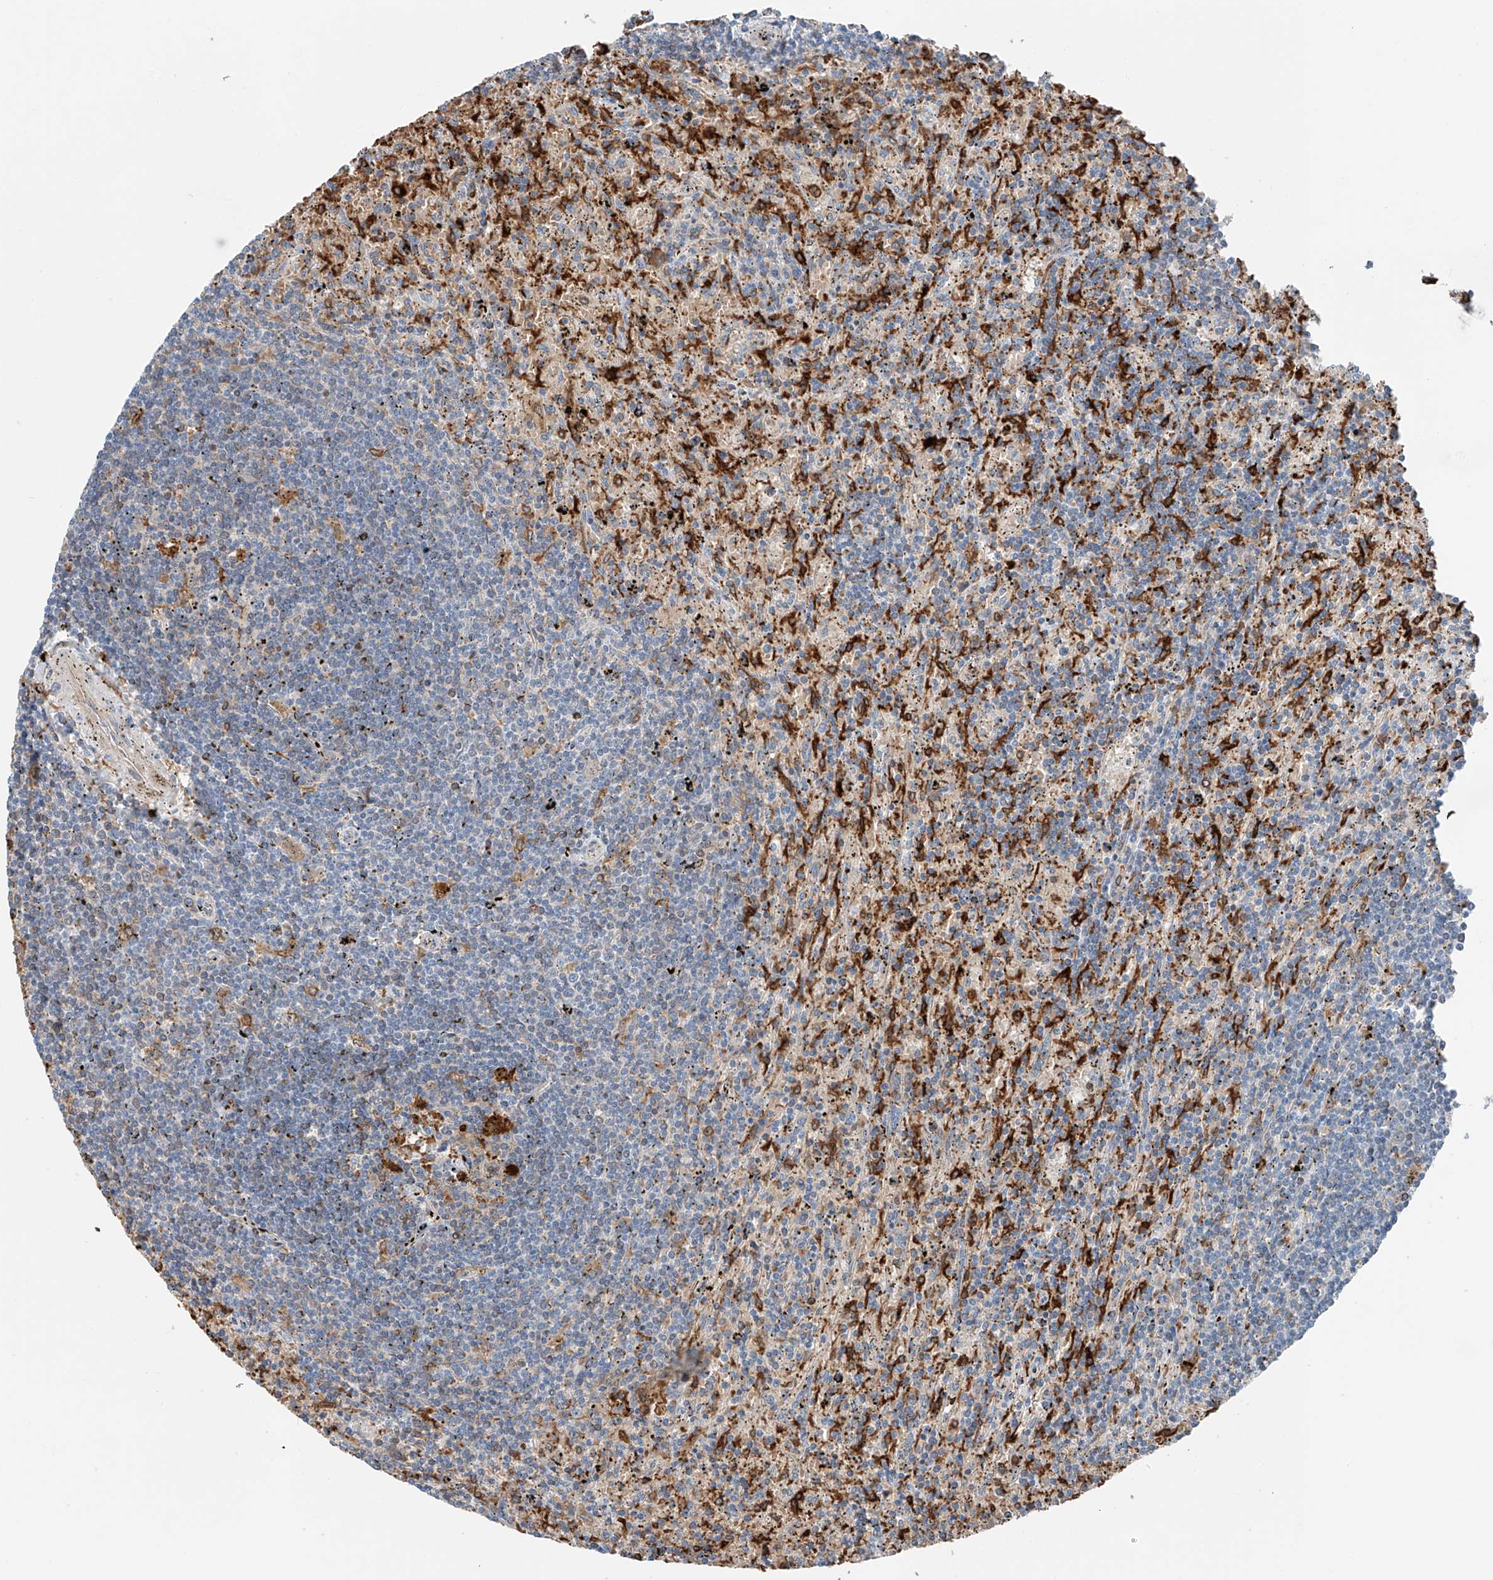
{"staining": {"intensity": "negative", "quantity": "none", "location": "none"}, "tissue": "lymphoma", "cell_type": "Tumor cells", "image_type": "cancer", "snomed": [{"axis": "morphology", "description": "Malignant lymphoma, non-Hodgkin's type, Low grade"}, {"axis": "topography", "description": "Spleen"}], "caption": "Photomicrograph shows no protein positivity in tumor cells of lymphoma tissue.", "gene": "TBXAS1", "patient": {"sex": "male", "age": 76}}